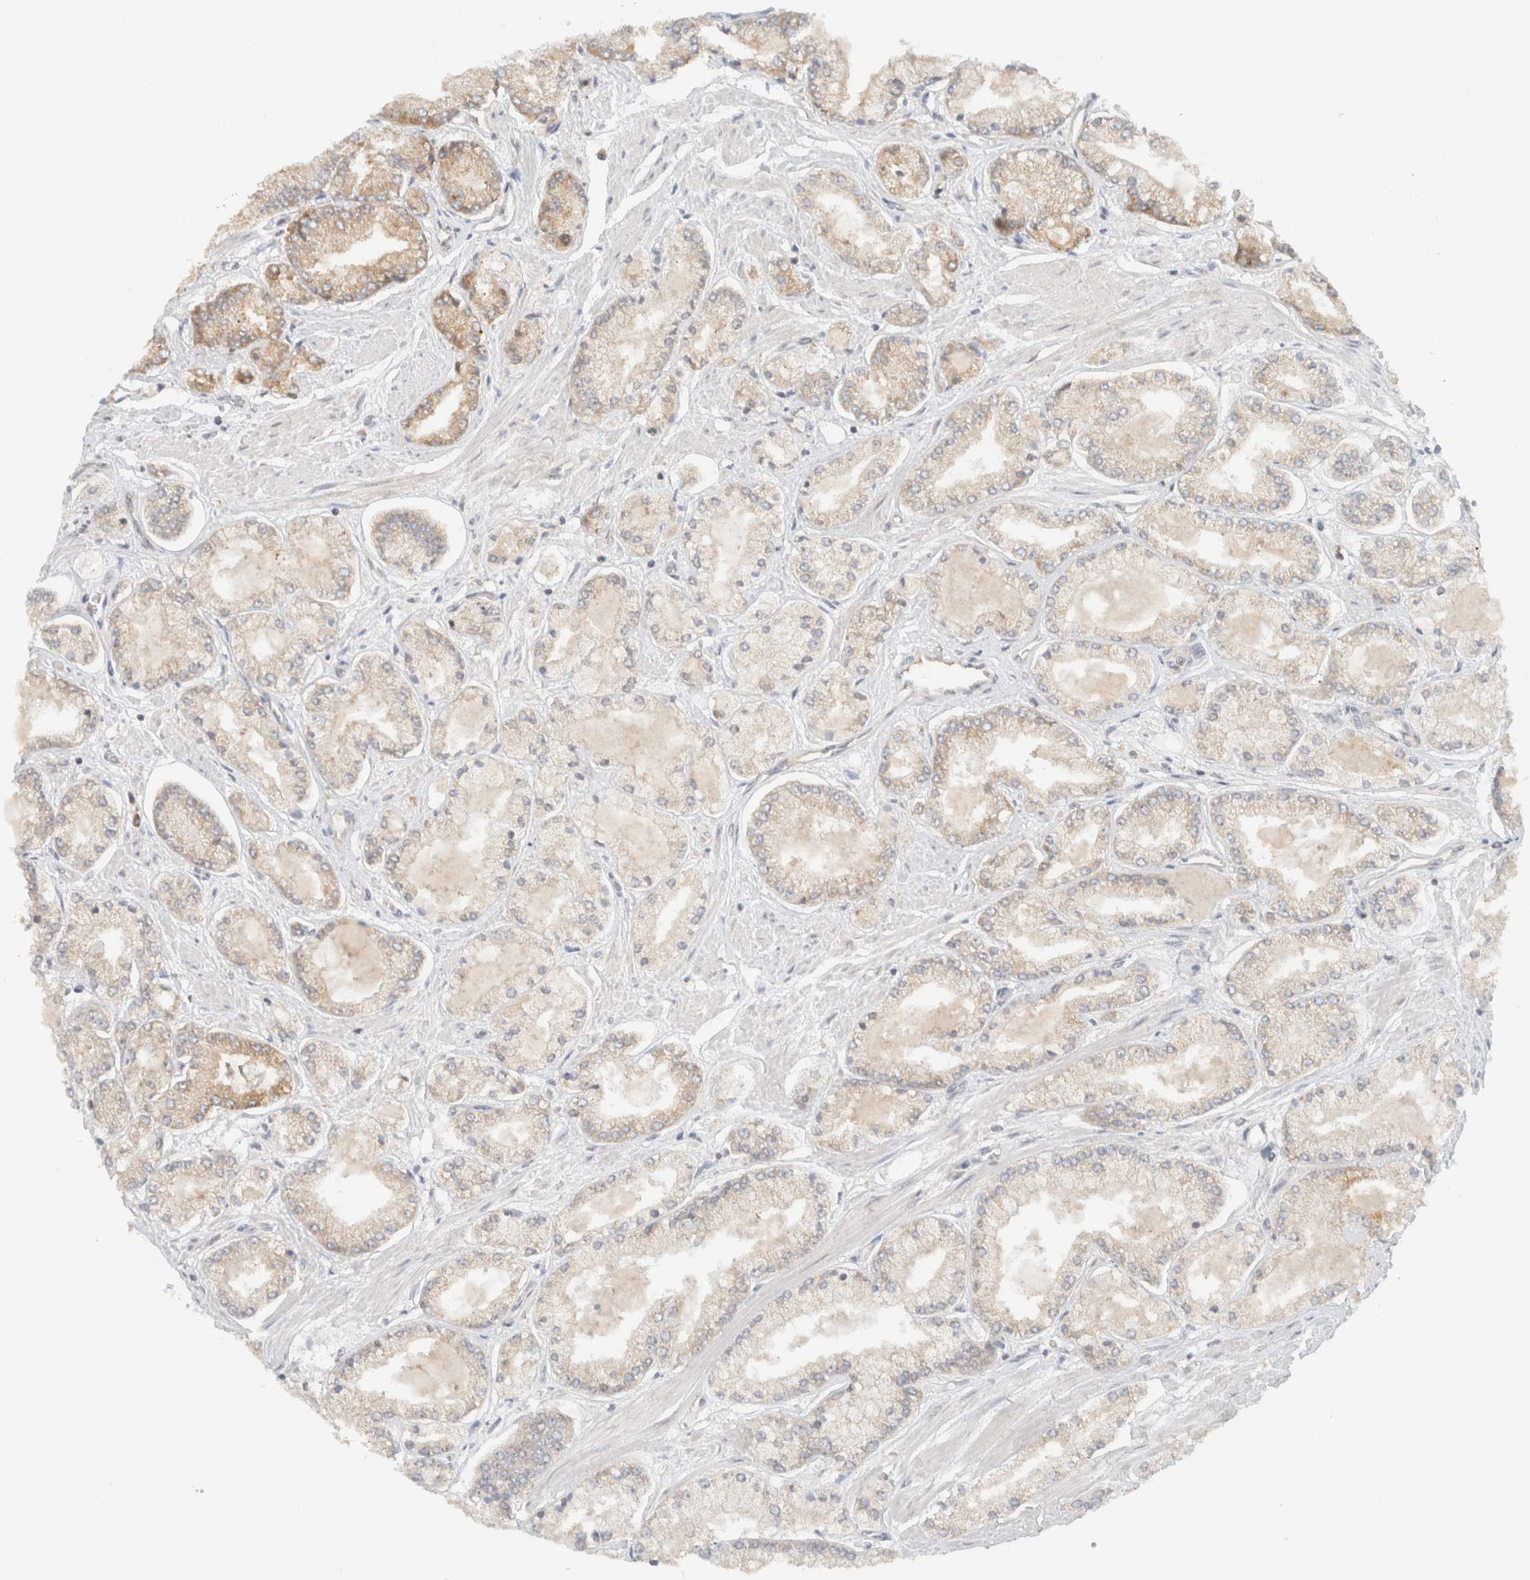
{"staining": {"intensity": "weak", "quantity": "25%-75%", "location": "cytoplasmic/membranous"}, "tissue": "prostate cancer", "cell_type": "Tumor cells", "image_type": "cancer", "snomed": [{"axis": "morphology", "description": "Adenocarcinoma, Low grade"}, {"axis": "topography", "description": "Prostate"}], "caption": "Approximately 25%-75% of tumor cells in prostate cancer show weak cytoplasmic/membranous protein staining as visualized by brown immunohistochemical staining.", "gene": "ARFGEF2", "patient": {"sex": "male", "age": 52}}